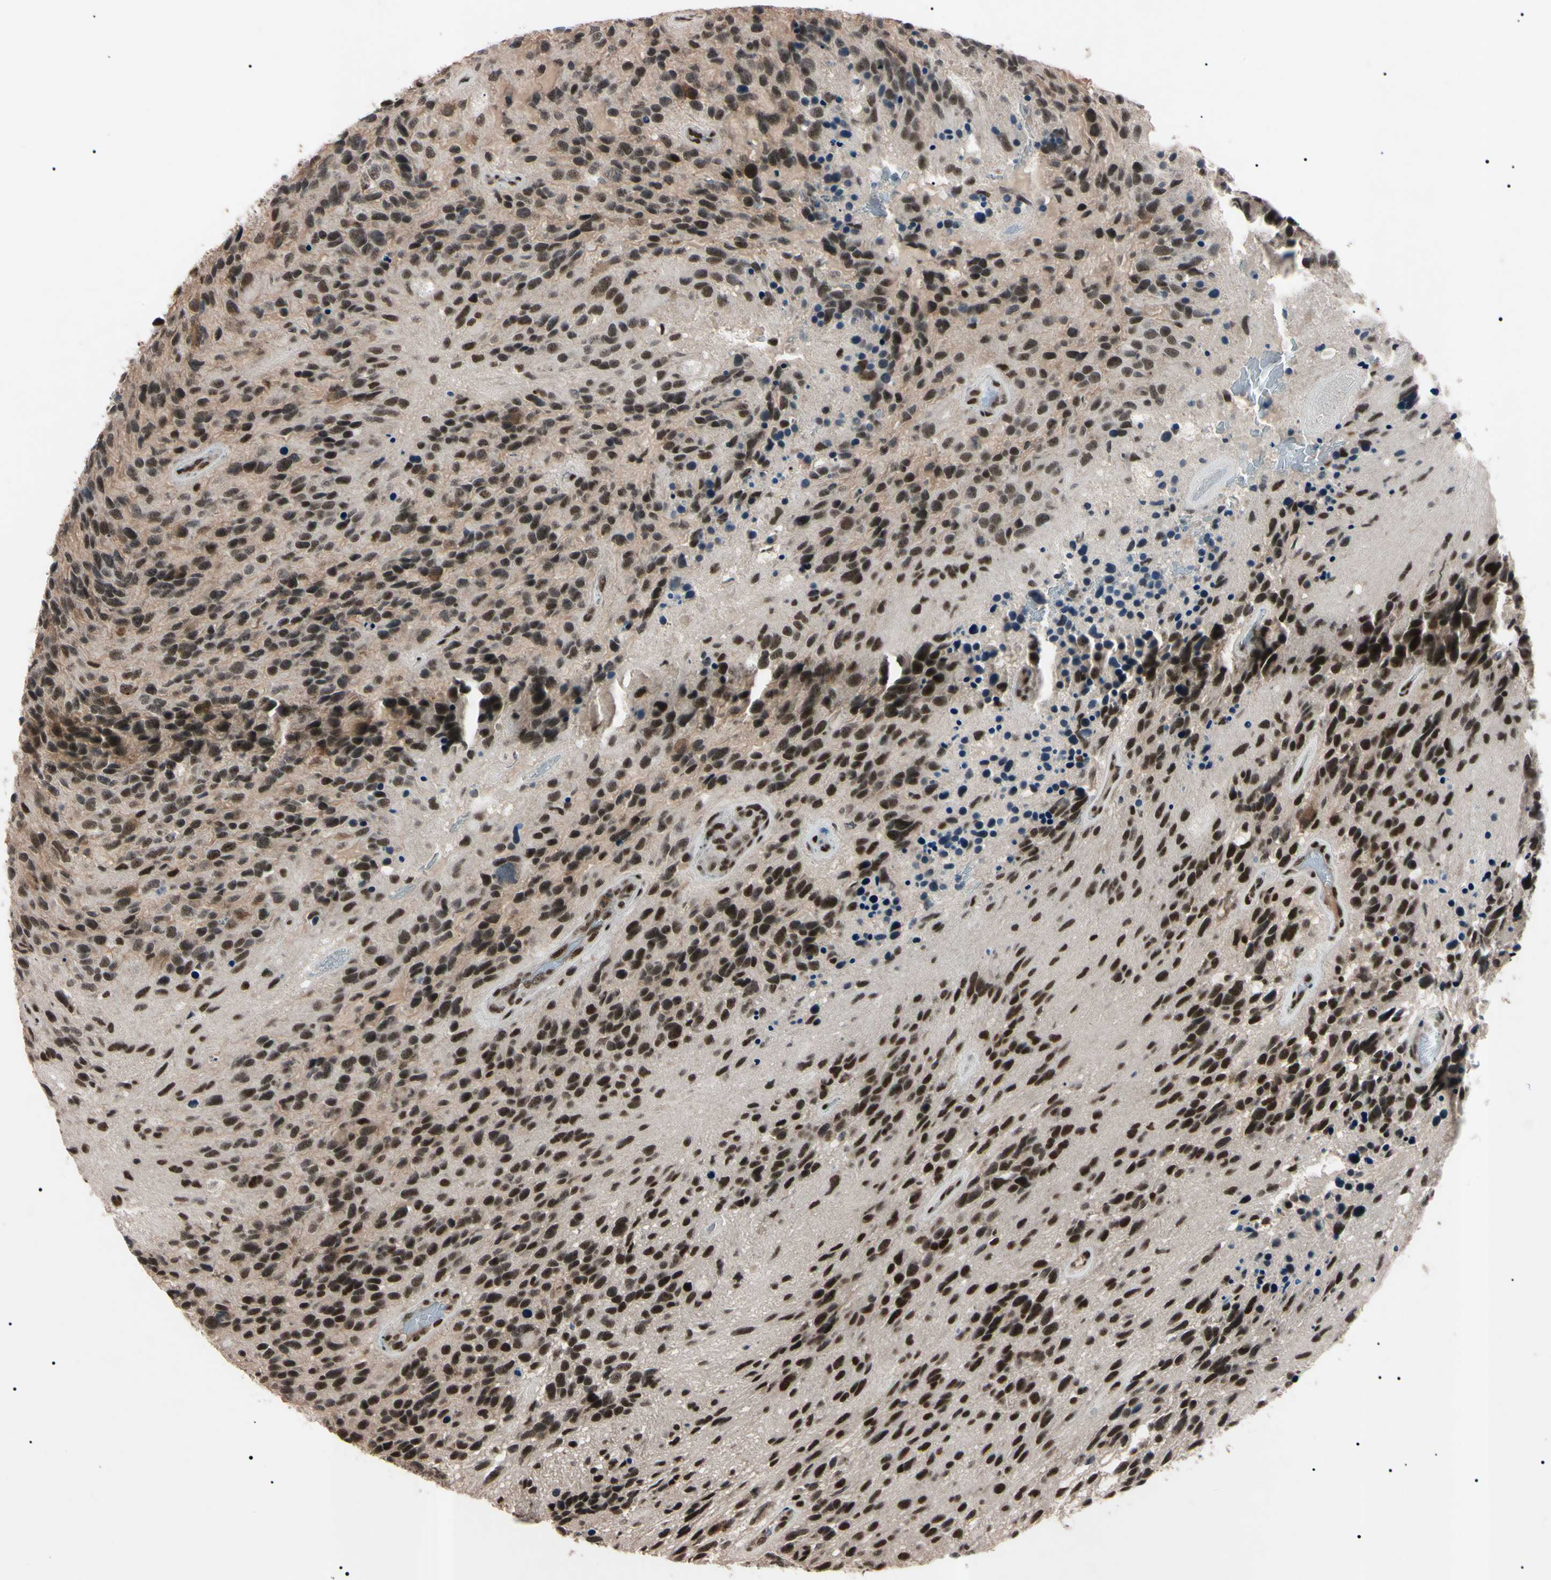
{"staining": {"intensity": "strong", "quantity": "25%-75%", "location": "nuclear"}, "tissue": "glioma", "cell_type": "Tumor cells", "image_type": "cancer", "snomed": [{"axis": "morphology", "description": "Glioma, malignant, High grade"}, {"axis": "topography", "description": "Brain"}], "caption": "IHC (DAB) staining of human glioma demonstrates strong nuclear protein staining in about 25%-75% of tumor cells.", "gene": "YY1", "patient": {"sex": "female", "age": 58}}